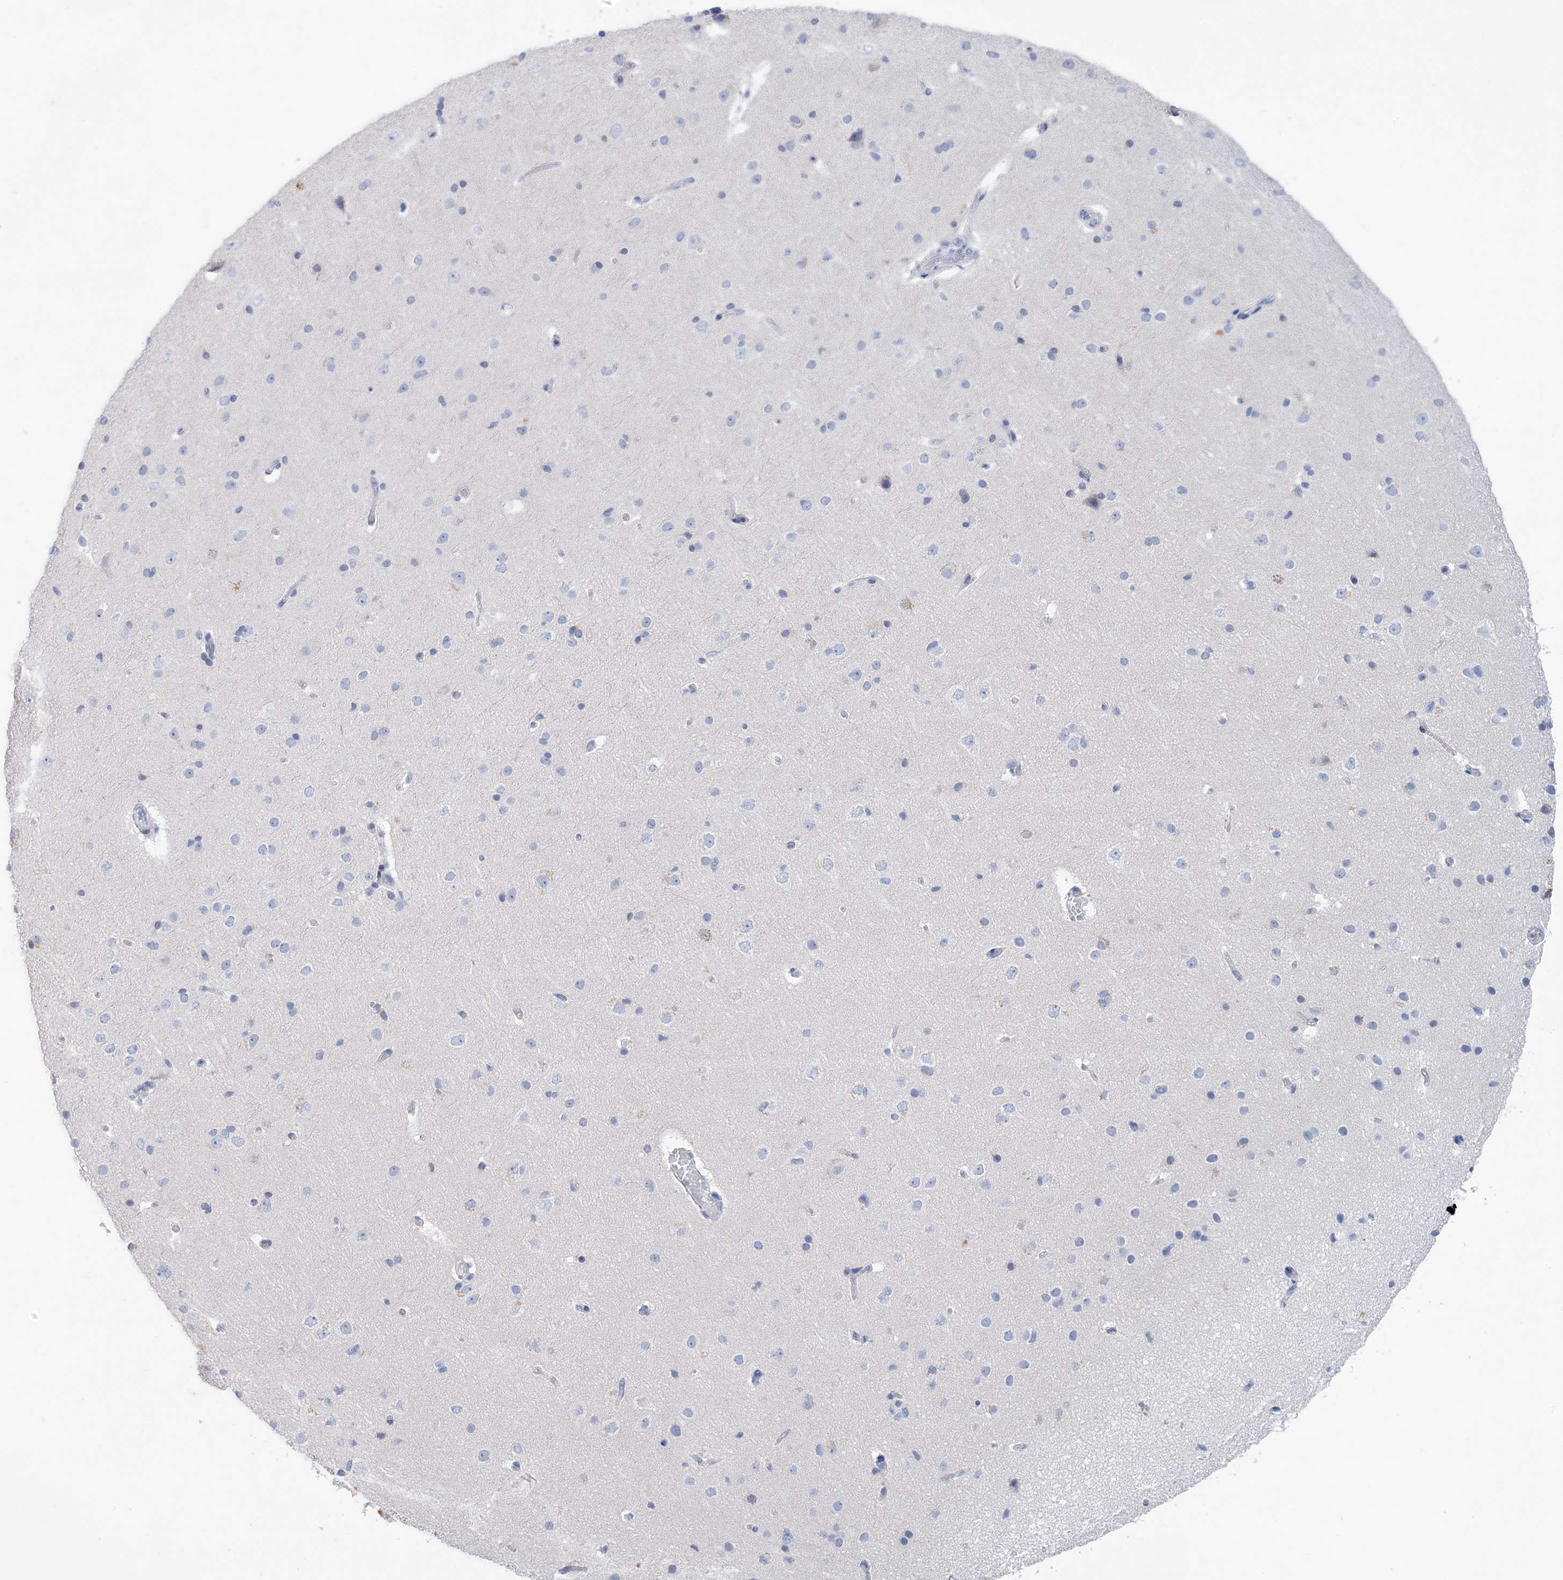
{"staining": {"intensity": "negative", "quantity": "none", "location": "none"}, "tissue": "cerebral cortex", "cell_type": "Endothelial cells", "image_type": "normal", "snomed": [{"axis": "morphology", "description": "Normal tissue, NOS"}, {"axis": "topography", "description": "Cerebral cortex"}], "caption": "The image demonstrates no significant staining in endothelial cells of cerebral cortex.", "gene": "SH3YL1", "patient": {"sex": "male", "age": 34}}